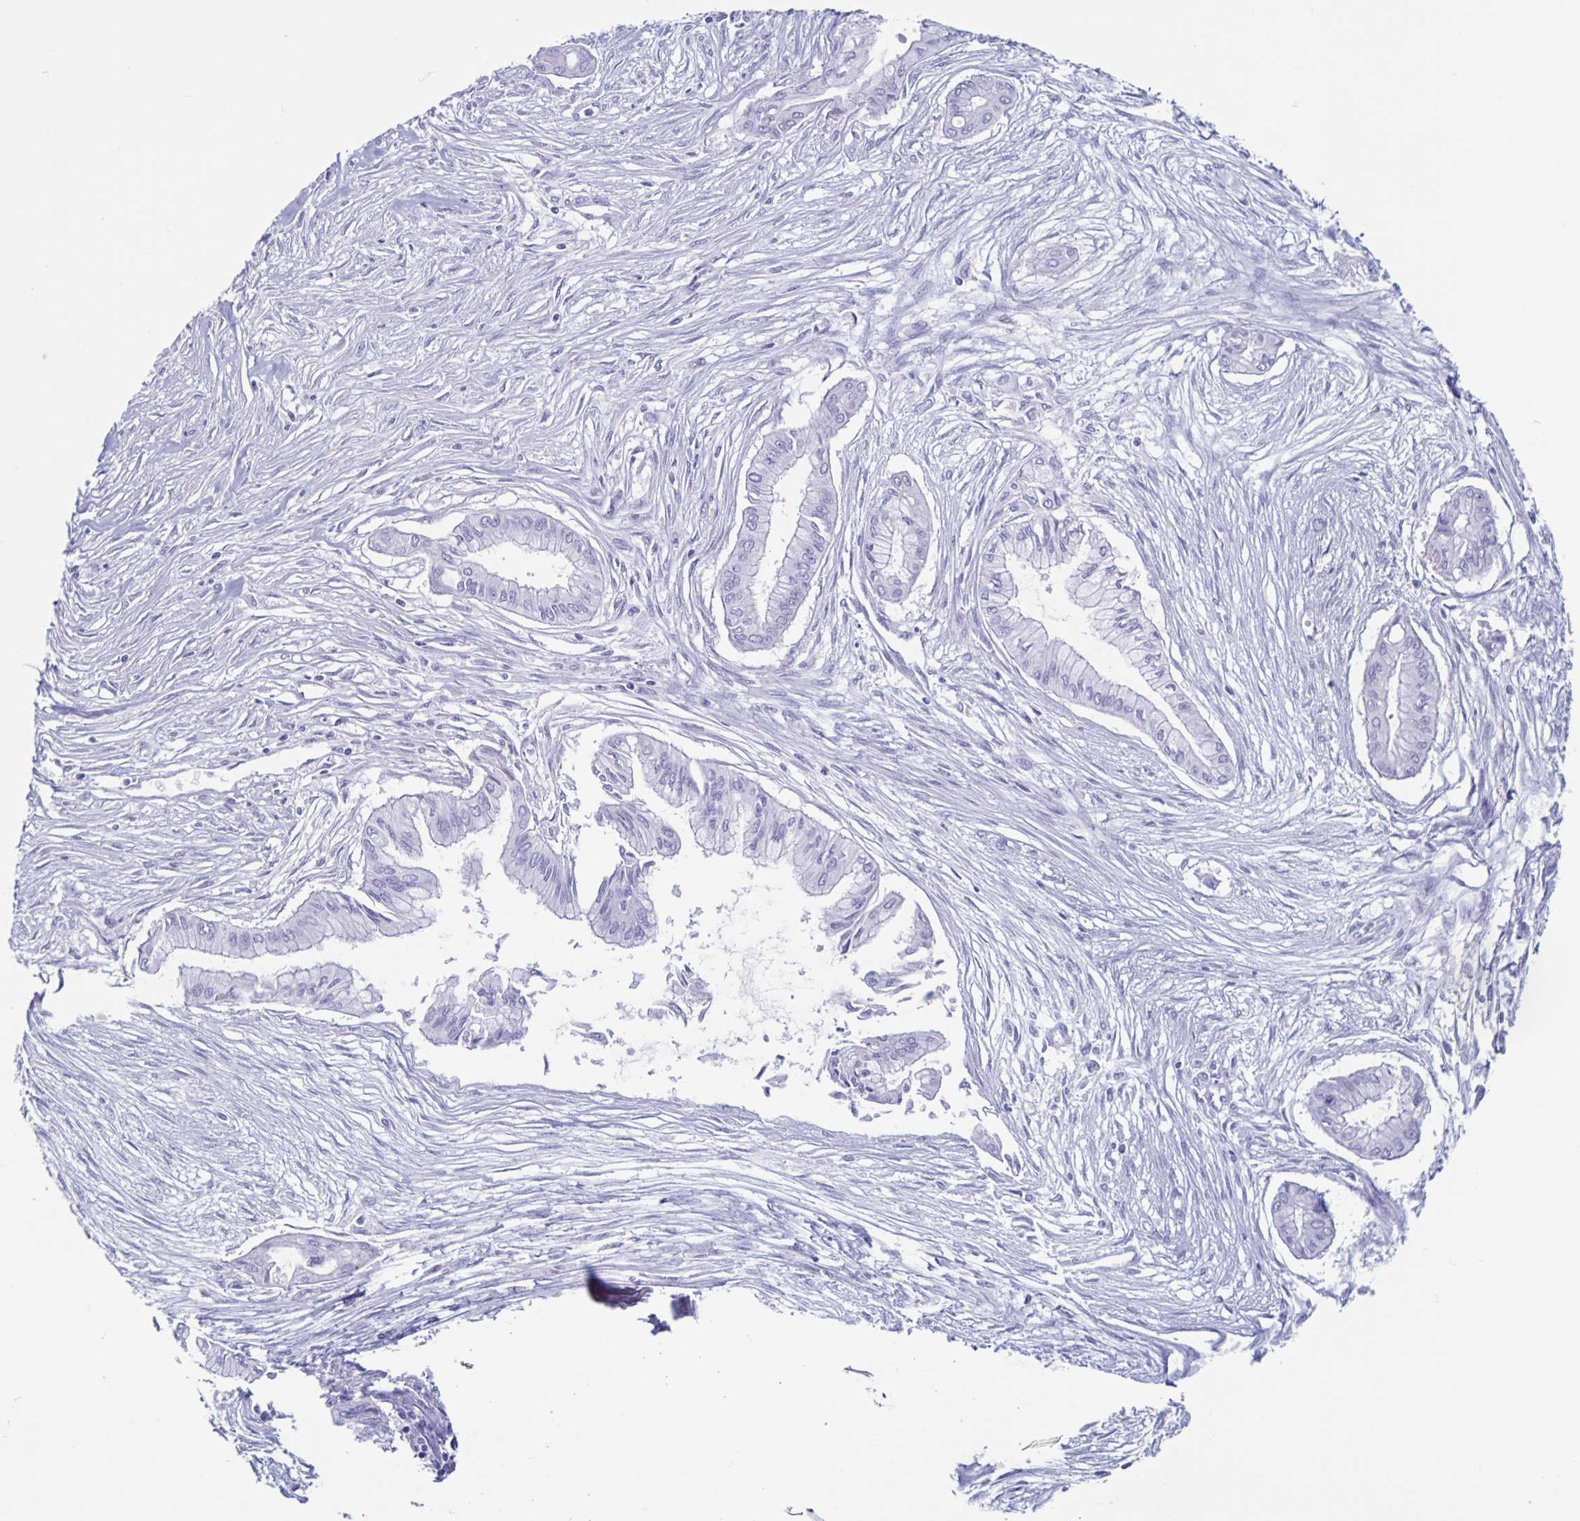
{"staining": {"intensity": "negative", "quantity": "none", "location": "none"}, "tissue": "pancreatic cancer", "cell_type": "Tumor cells", "image_type": "cancer", "snomed": [{"axis": "morphology", "description": "Adenocarcinoma, NOS"}, {"axis": "topography", "description": "Pancreas"}], "caption": "Immunohistochemistry of pancreatic adenocarcinoma reveals no positivity in tumor cells.", "gene": "CT45A5", "patient": {"sex": "female", "age": 68}}